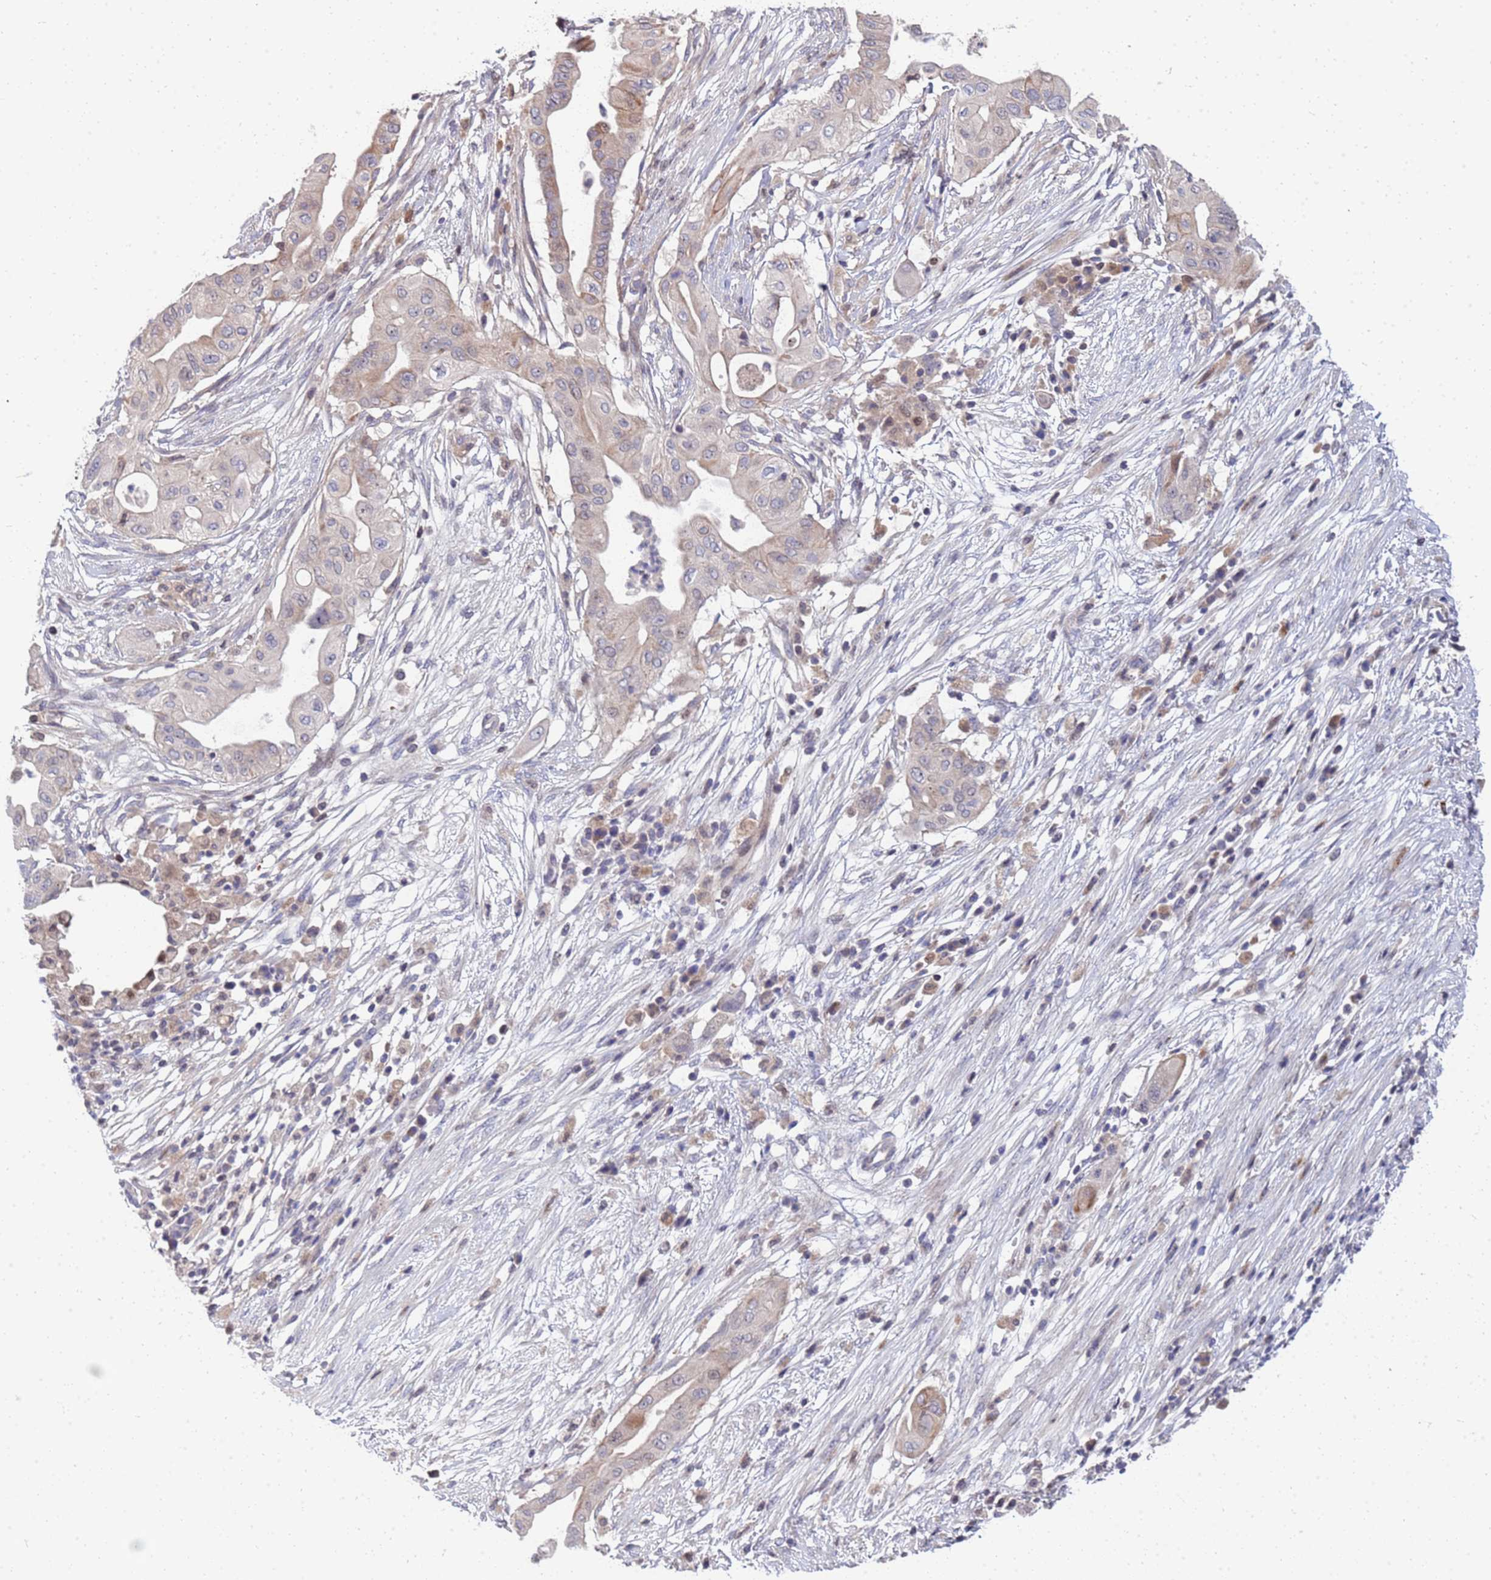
{"staining": {"intensity": "weak", "quantity": "25%-75%", "location": "cytoplasmic/membranous"}, "tissue": "pancreatic cancer", "cell_type": "Tumor cells", "image_type": "cancer", "snomed": [{"axis": "morphology", "description": "Adenocarcinoma, NOS"}, {"axis": "topography", "description": "Pancreas"}], "caption": "Weak cytoplasmic/membranous protein expression is identified in about 25%-75% of tumor cells in adenocarcinoma (pancreatic). (Brightfield microscopy of DAB IHC at high magnification).", "gene": "ENOSF1", "patient": {"sex": "male", "age": 68}}